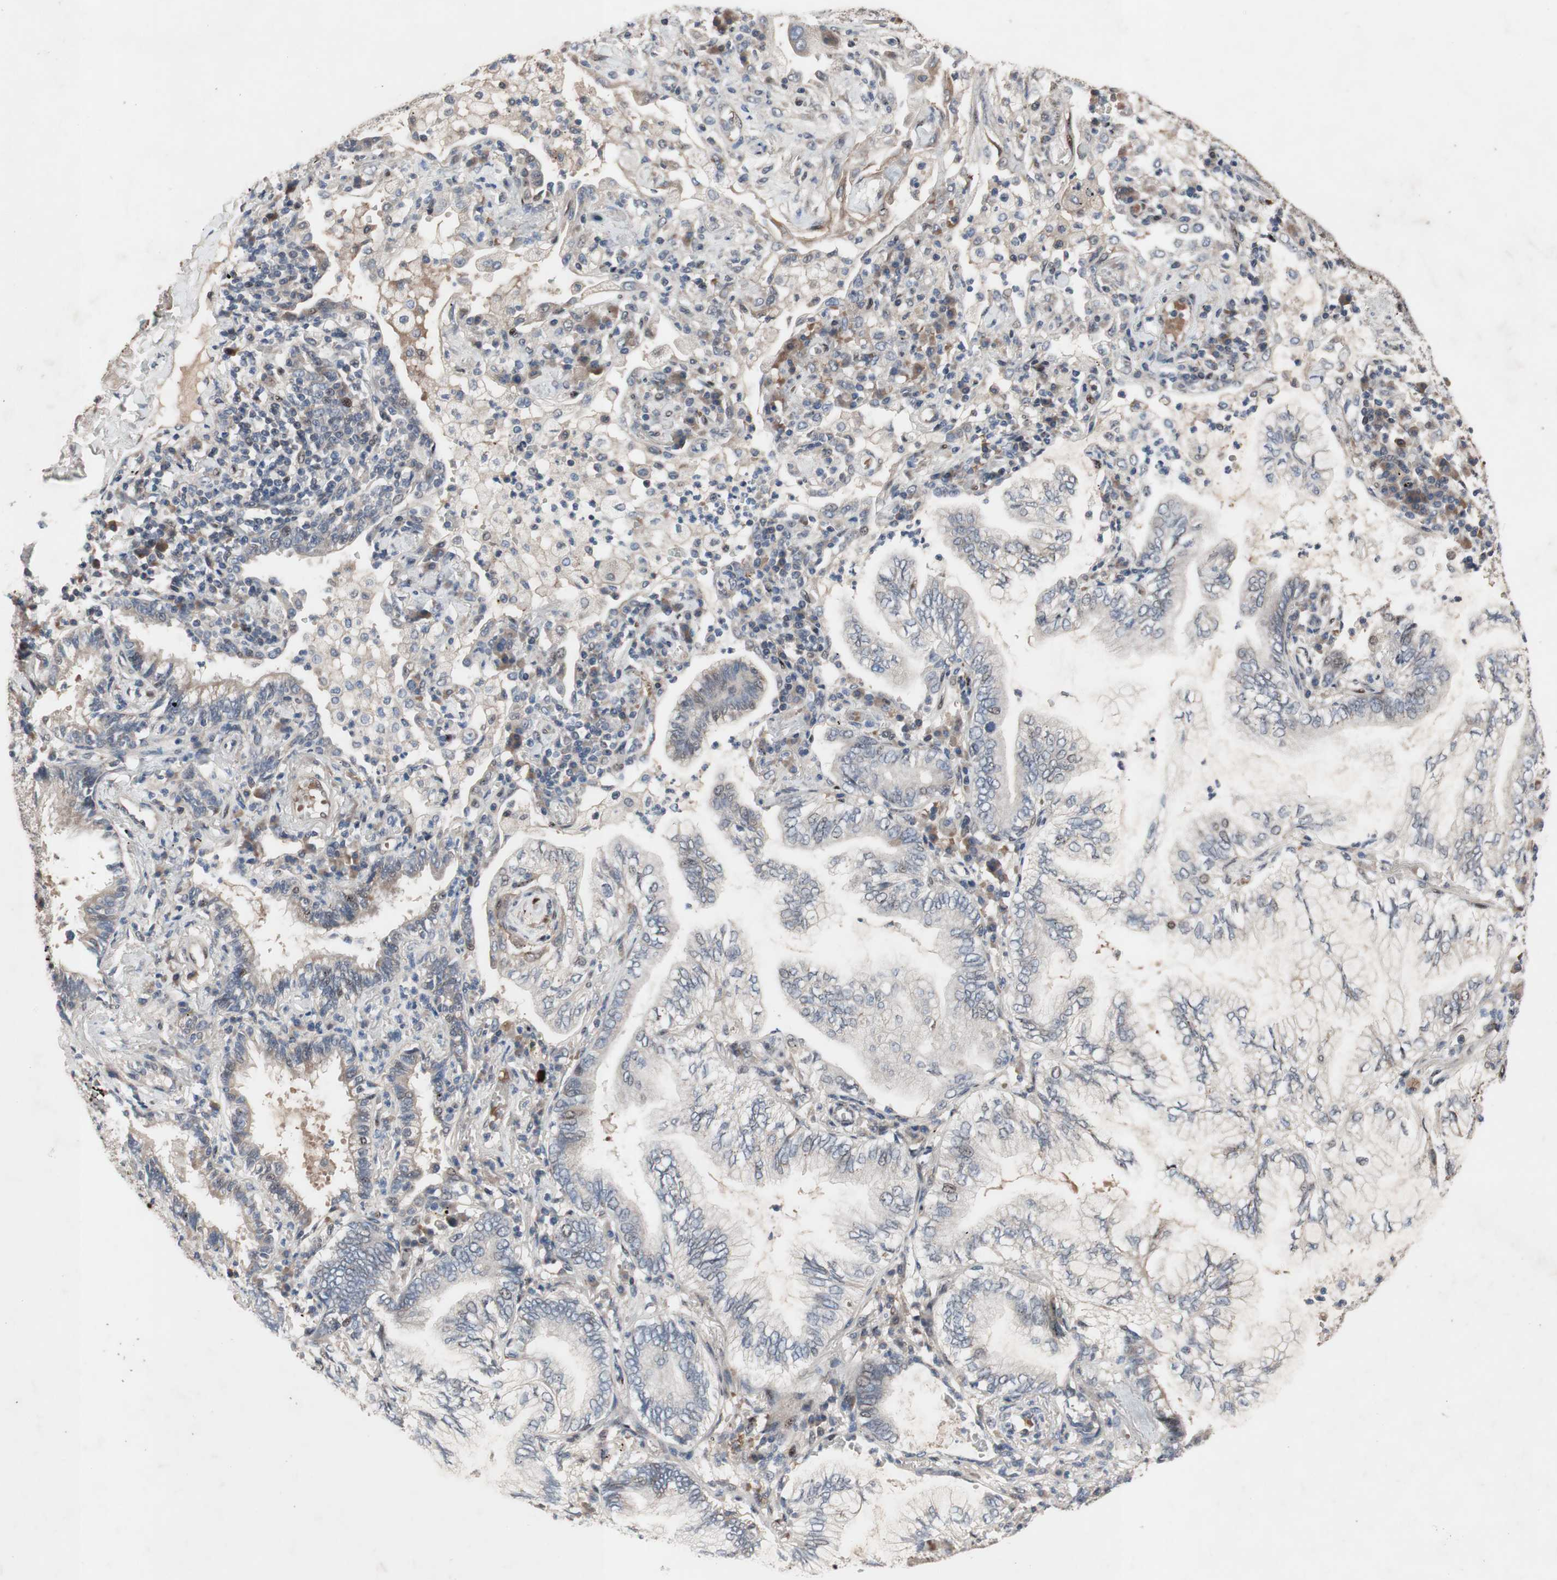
{"staining": {"intensity": "weak", "quantity": "<25%", "location": "cytoplasmic/membranous"}, "tissue": "lung cancer", "cell_type": "Tumor cells", "image_type": "cancer", "snomed": [{"axis": "morphology", "description": "Normal tissue, NOS"}, {"axis": "morphology", "description": "Adenocarcinoma, NOS"}, {"axis": "topography", "description": "Bronchus"}, {"axis": "topography", "description": "Lung"}], "caption": "IHC of human lung adenocarcinoma demonstrates no staining in tumor cells. (Immunohistochemistry, brightfield microscopy, high magnification).", "gene": "SOX7", "patient": {"sex": "female", "age": 70}}